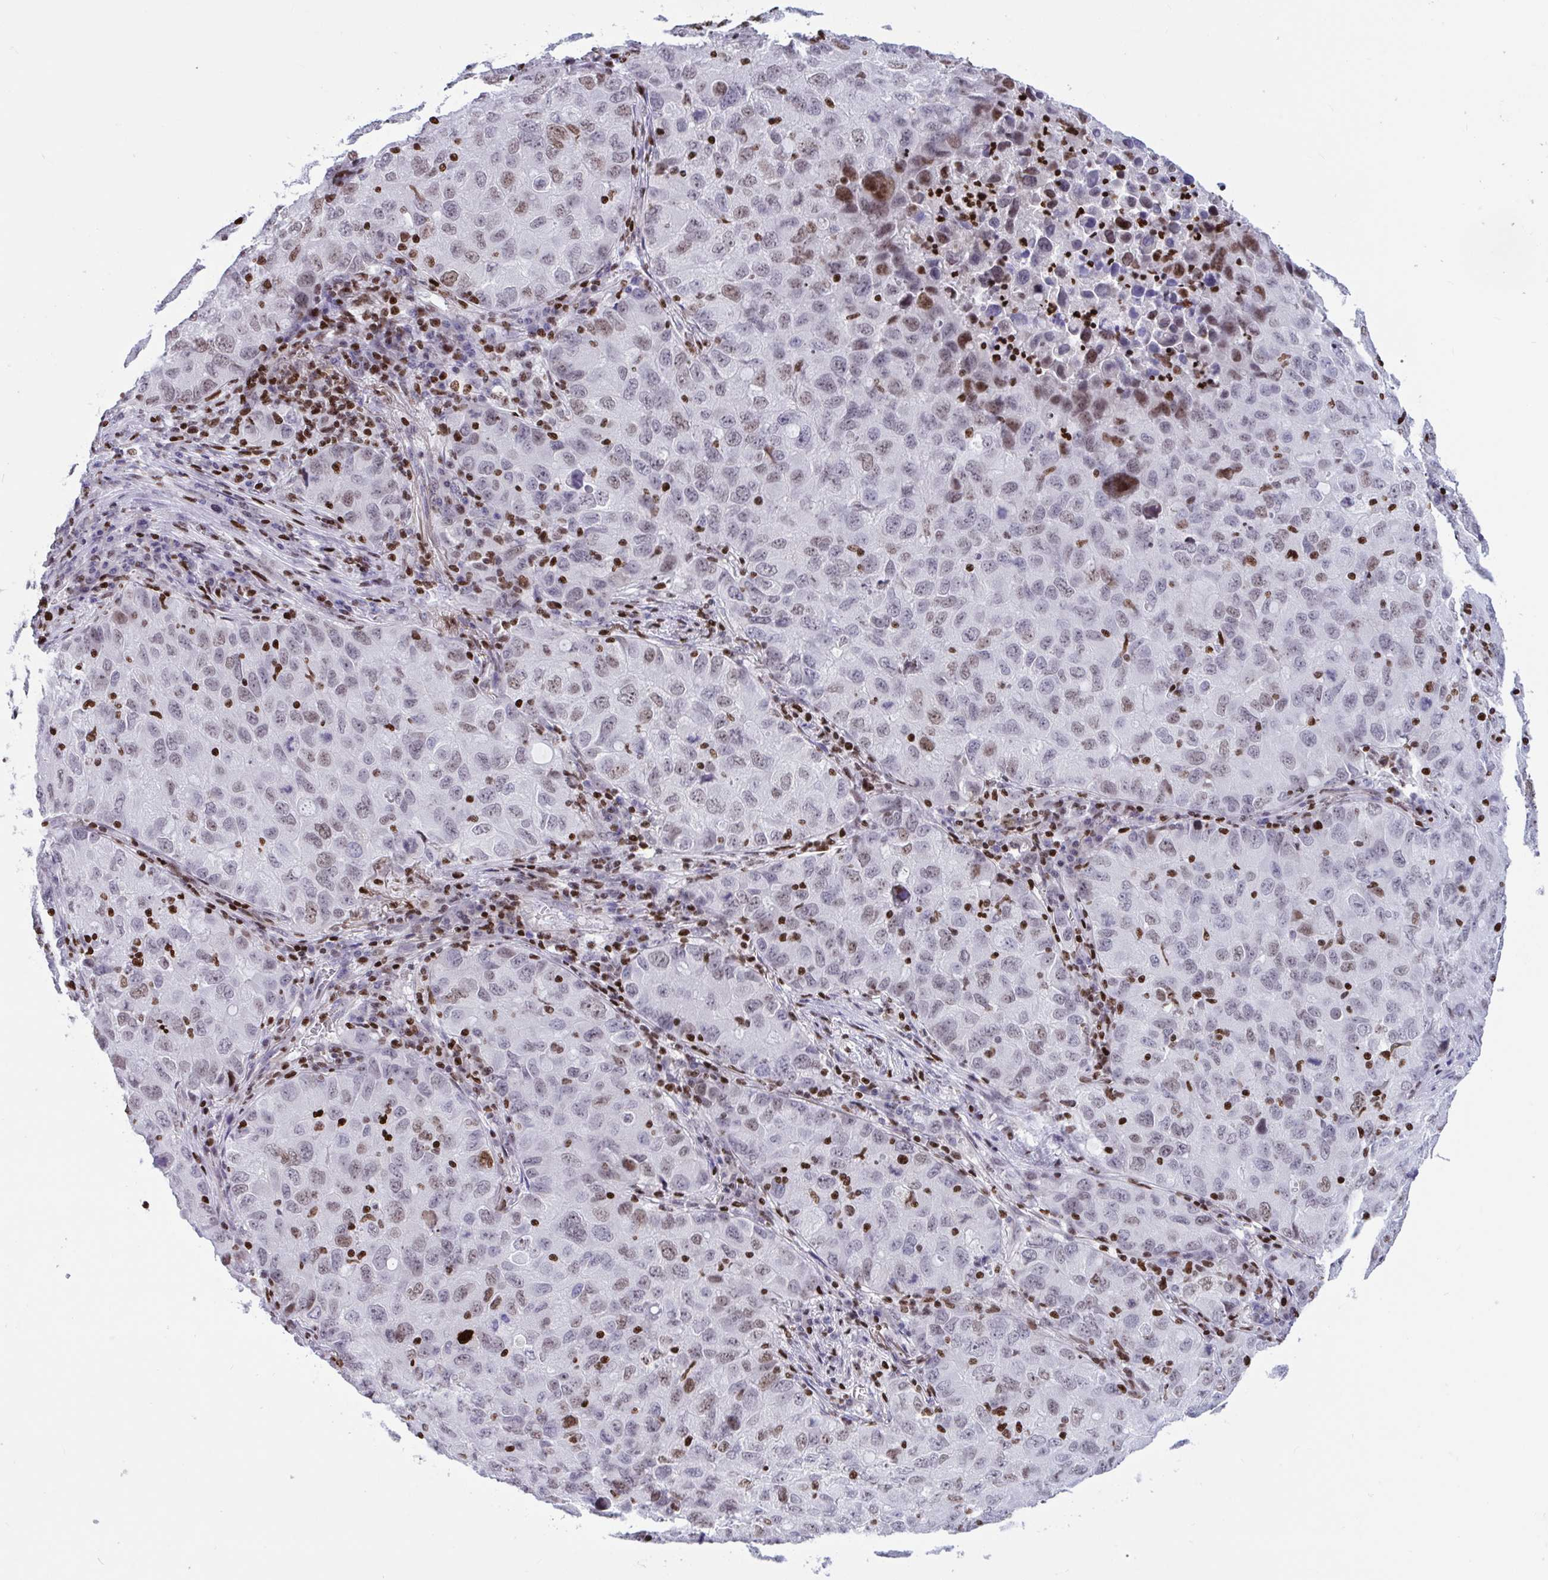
{"staining": {"intensity": "weak", "quantity": "25%-75%", "location": "nuclear"}, "tissue": "lung cancer", "cell_type": "Tumor cells", "image_type": "cancer", "snomed": [{"axis": "morphology", "description": "Normal morphology"}, {"axis": "morphology", "description": "Adenocarcinoma, NOS"}, {"axis": "topography", "description": "Lymph node"}, {"axis": "topography", "description": "Lung"}], "caption": "This histopathology image exhibits IHC staining of lung cancer (adenocarcinoma), with low weak nuclear positivity in approximately 25%-75% of tumor cells.", "gene": "HMGB2", "patient": {"sex": "female", "age": 51}}